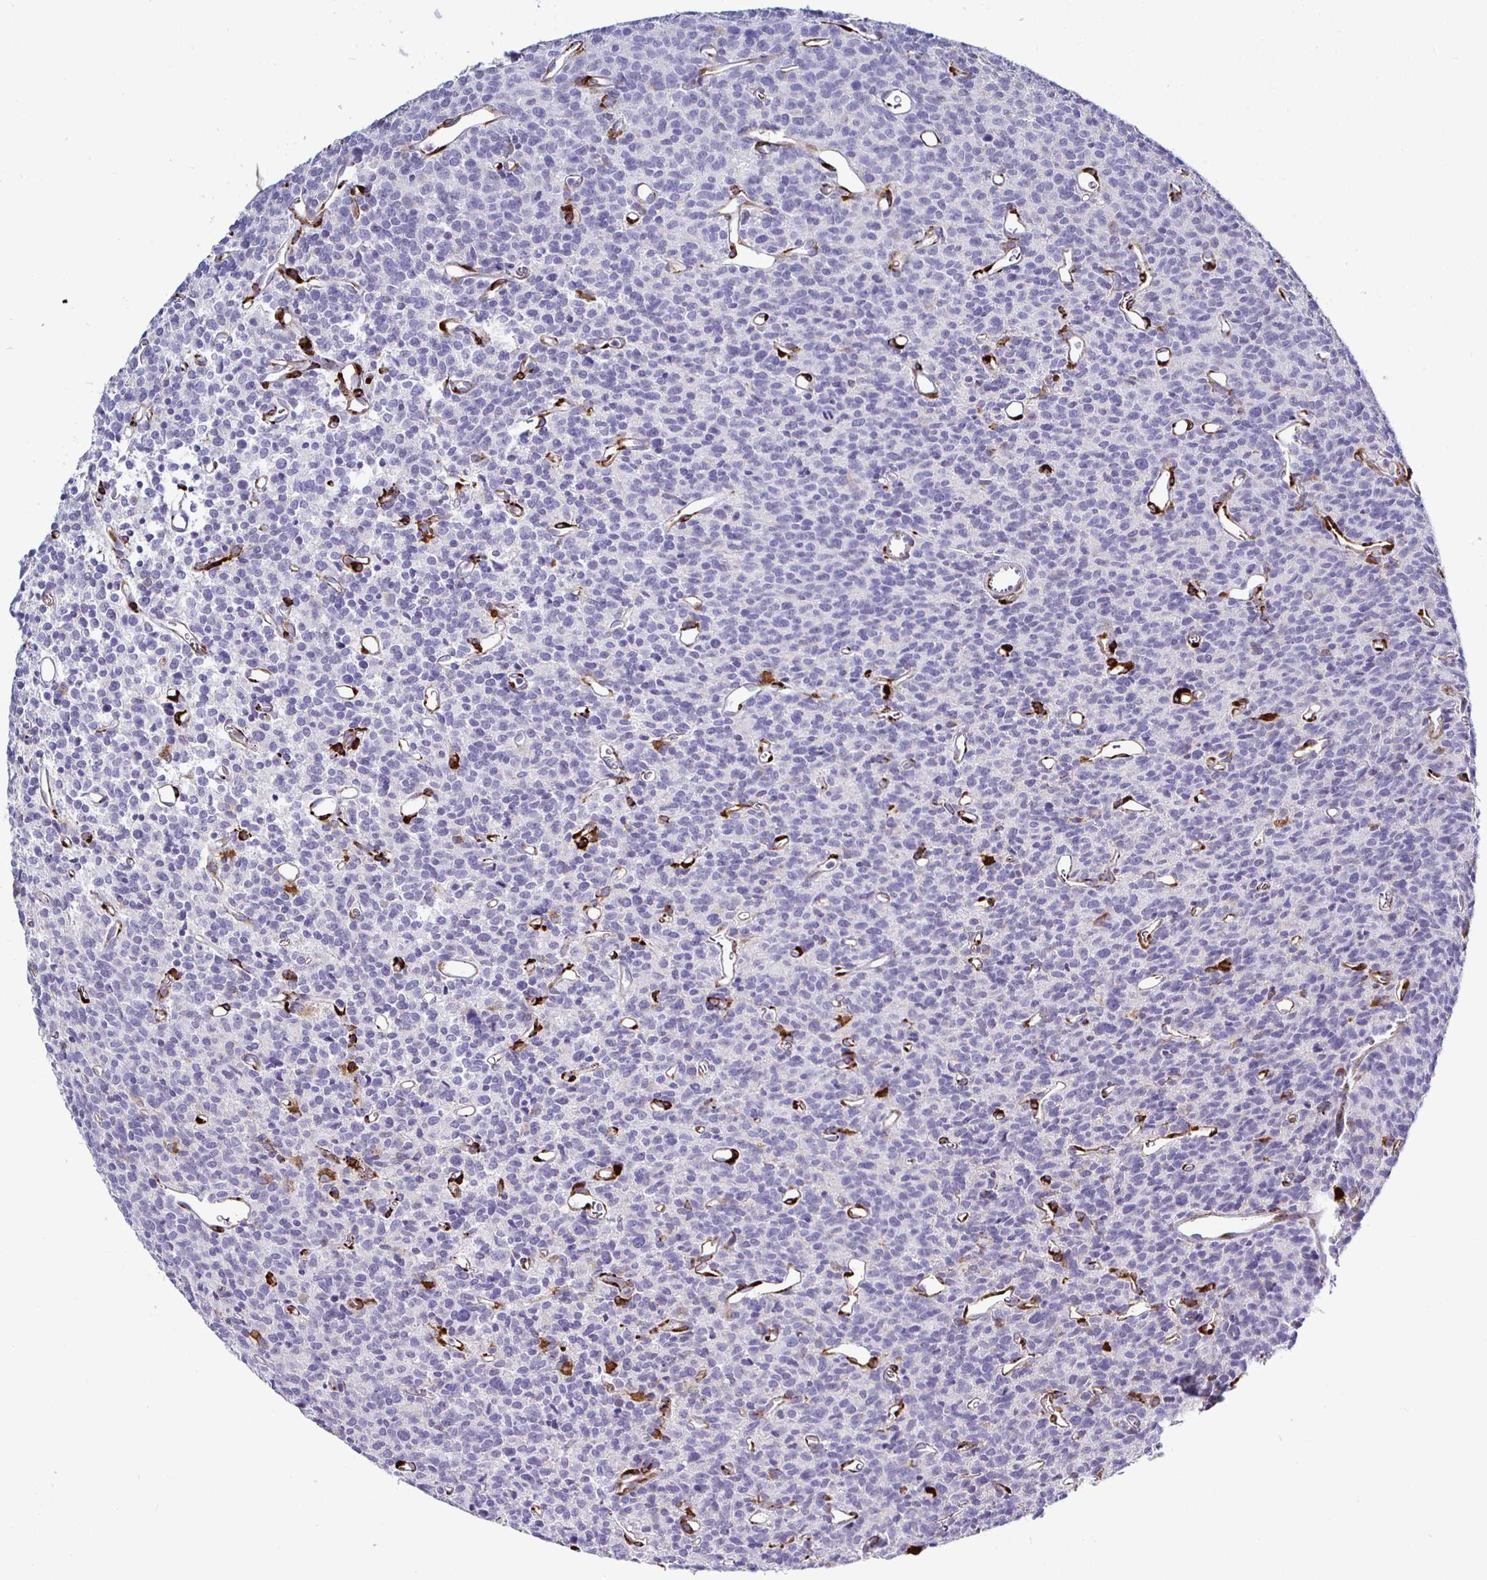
{"staining": {"intensity": "negative", "quantity": "none", "location": "none"}, "tissue": "glioma", "cell_type": "Tumor cells", "image_type": "cancer", "snomed": [{"axis": "morphology", "description": "Glioma, malignant, High grade"}, {"axis": "topography", "description": "Brain"}], "caption": "DAB (3,3'-diaminobenzidine) immunohistochemical staining of human glioma exhibits no significant expression in tumor cells.", "gene": "P4HA2", "patient": {"sex": "male", "age": 76}}